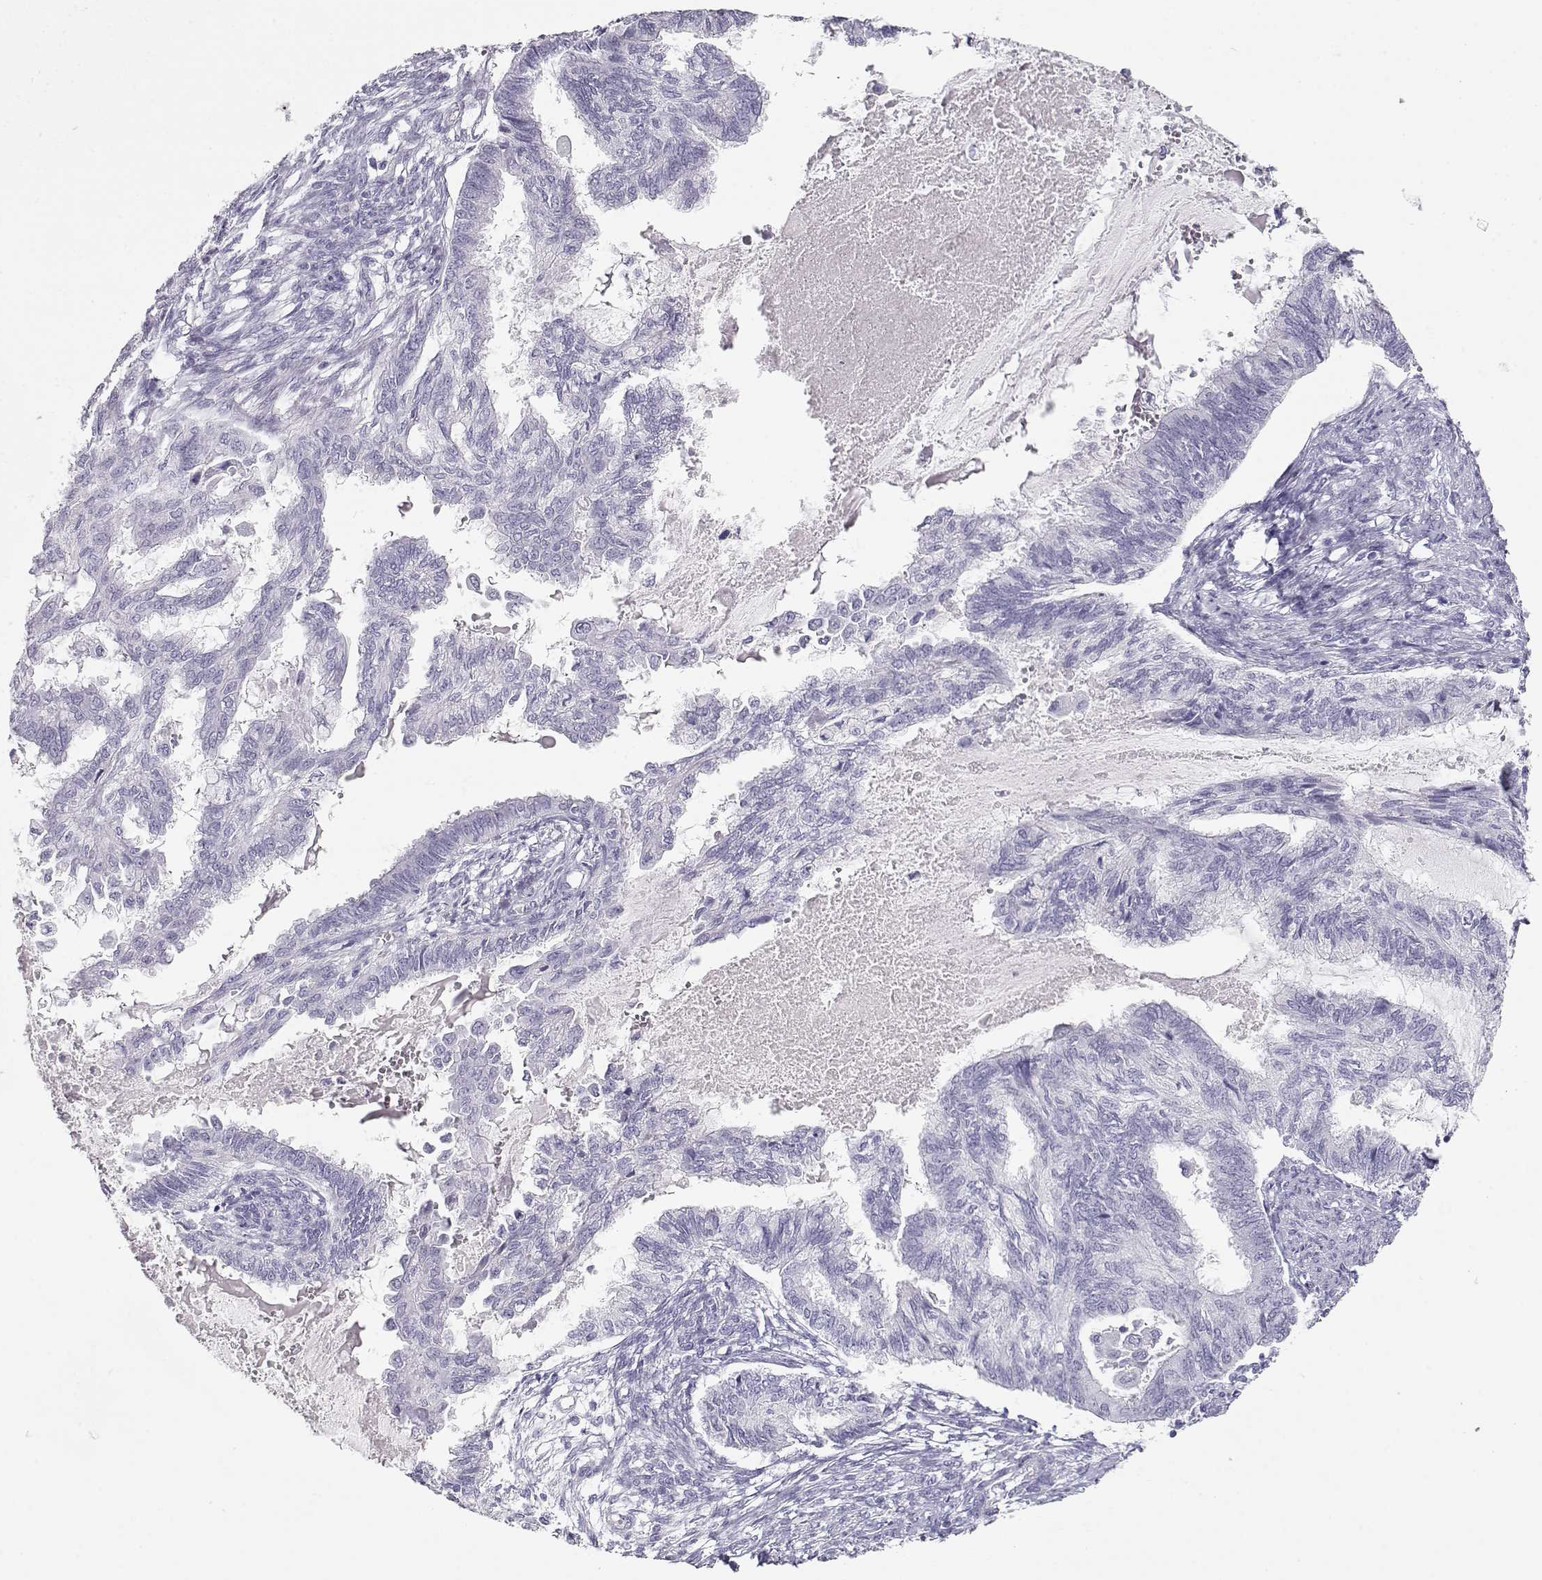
{"staining": {"intensity": "negative", "quantity": "none", "location": "none"}, "tissue": "endometrial cancer", "cell_type": "Tumor cells", "image_type": "cancer", "snomed": [{"axis": "morphology", "description": "Adenocarcinoma, NOS"}, {"axis": "topography", "description": "Endometrium"}], "caption": "Tumor cells are negative for brown protein staining in endometrial adenocarcinoma. Brightfield microscopy of immunohistochemistry stained with DAB (3,3'-diaminobenzidine) (brown) and hematoxylin (blue), captured at high magnification.", "gene": "TKTL1", "patient": {"sex": "female", "age": 86}}